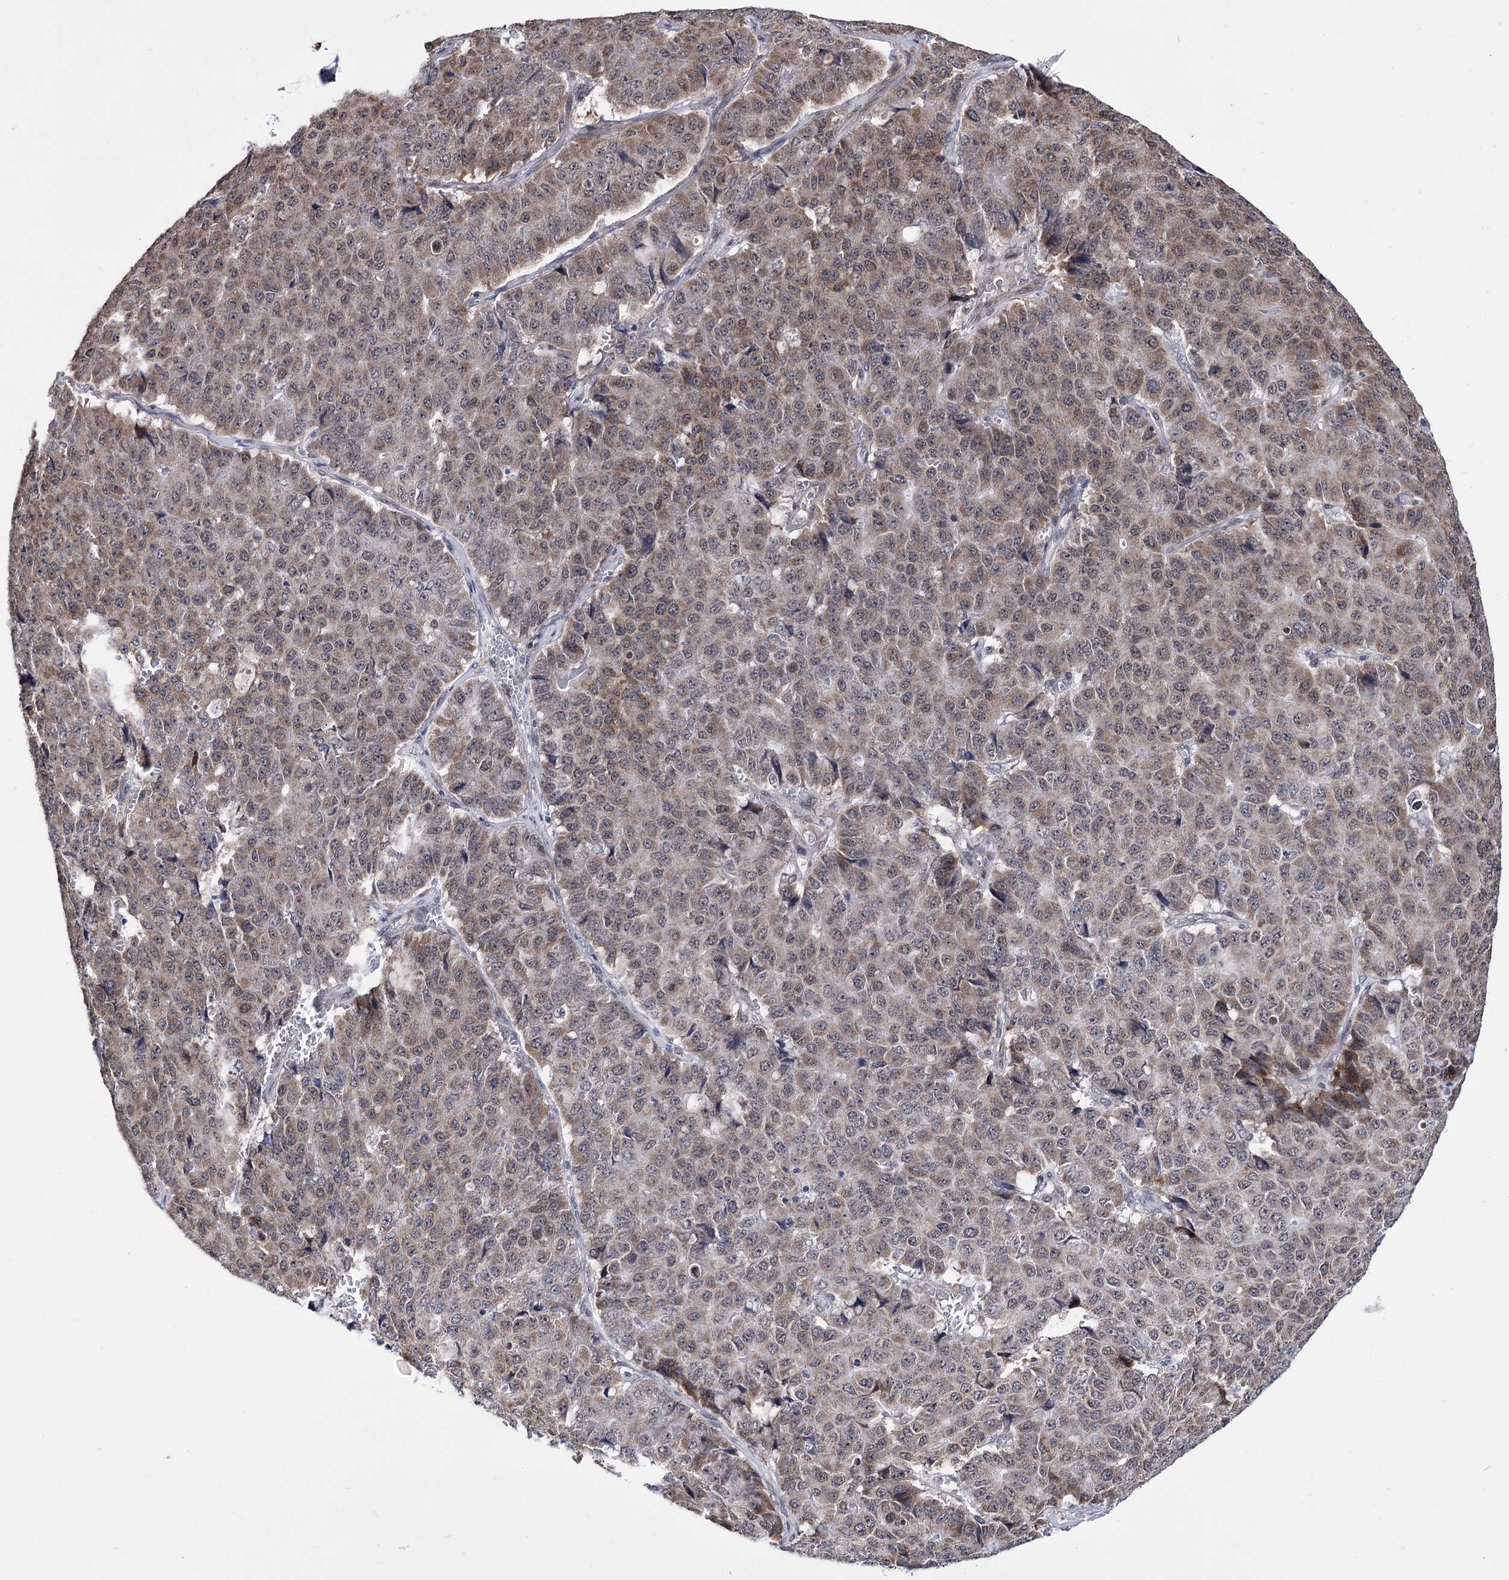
{"staining": {"intensity": "moderate", "quantity": "25%-75%", "location": "cytoplasmic/membranous"}, "tissue": "pancreatic cancer", "cell_type": "Tumor cells", "image_type": "cancer", "snomed": [{"axis": "morphology", "description": "Adenocarcinoma, NOS"}, {"axis": "topography", "description": "Pancreas"}], "caption": "Protein staining displays moderate cytoplasmic/membranous expression in about 25%-75% of tumor cells in adenocarcinoma (pancreatic).", "gene": "PPRC1", "patient": {"sex": "male", "age": 50}}